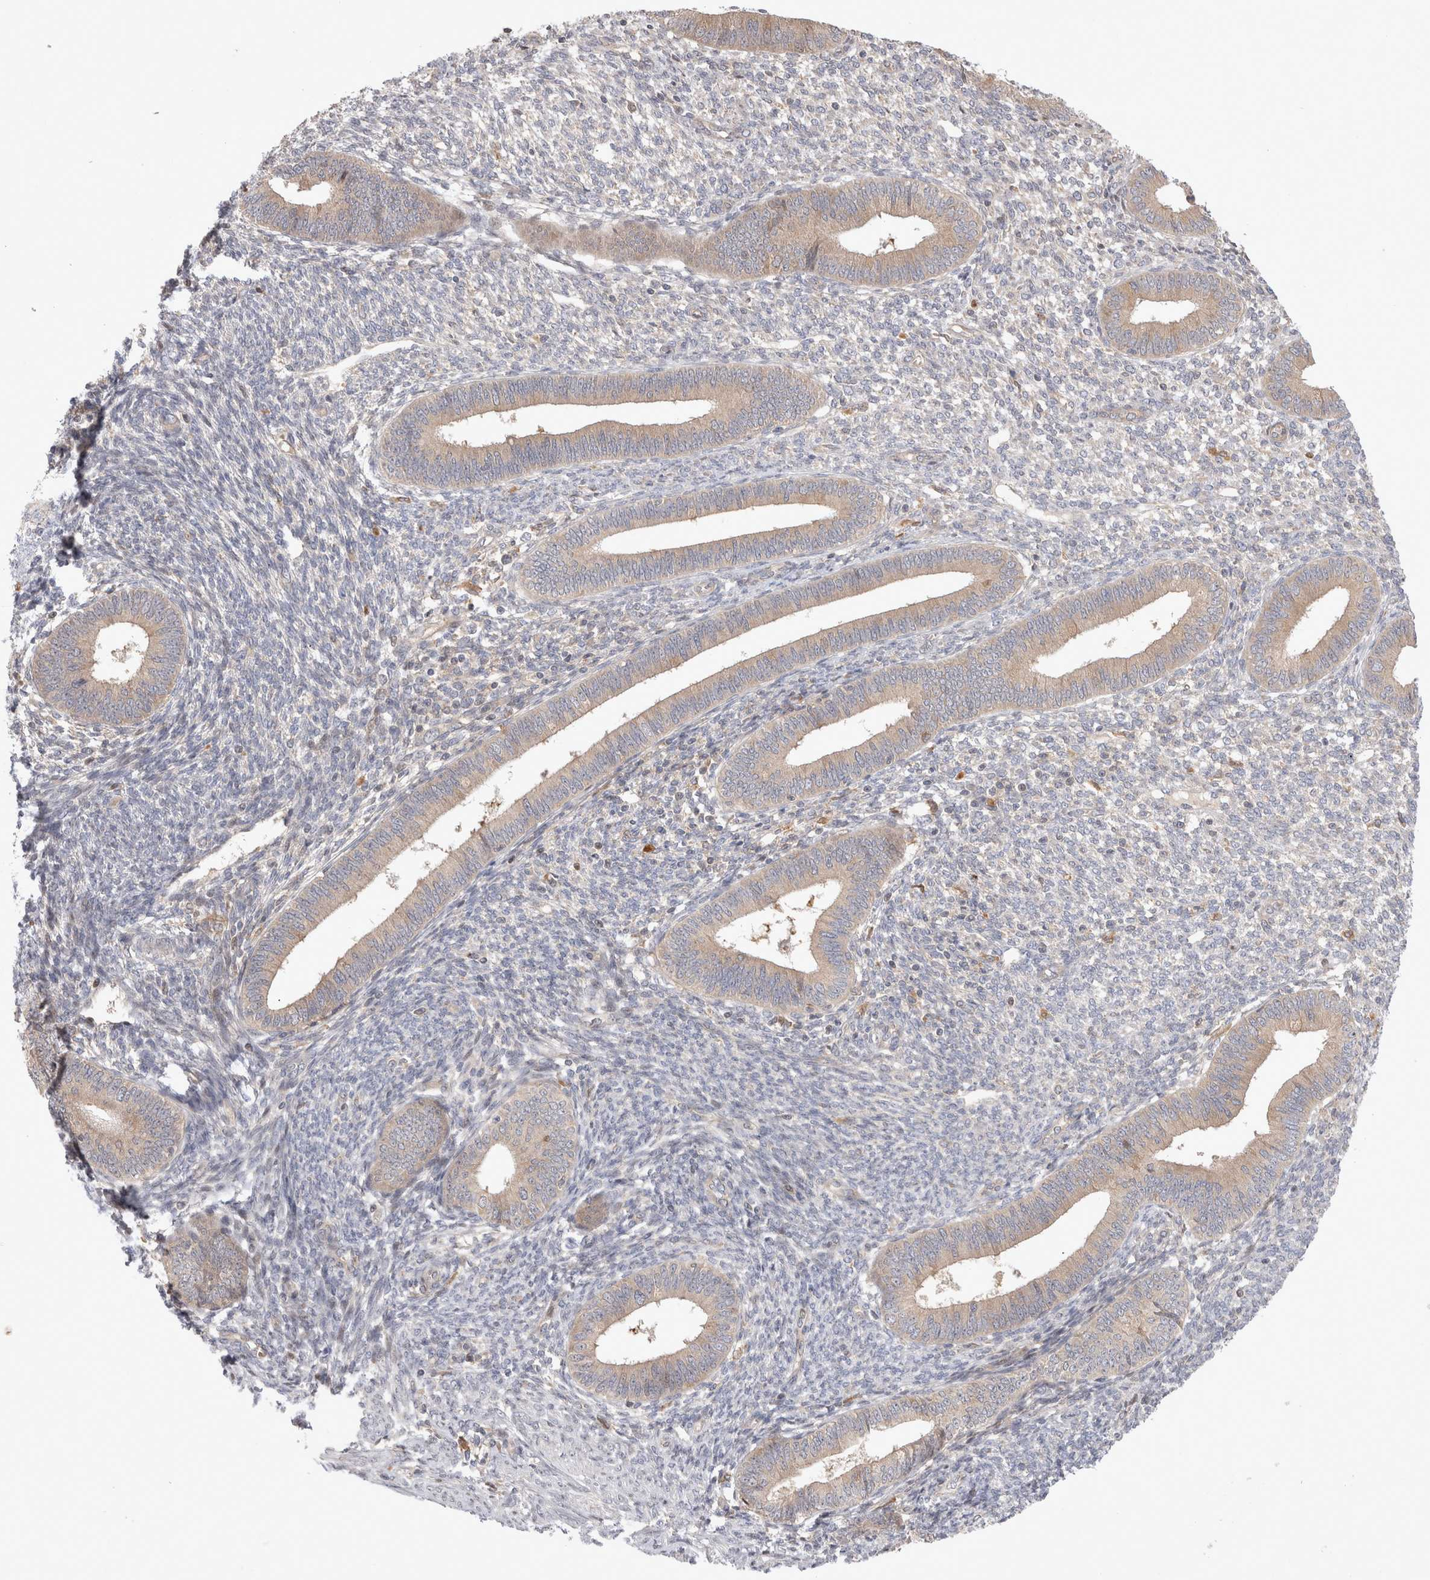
{"staining": {"intensity": "negative", "quantity": "none", "location": "none"}, "tissue": "endometrium", "cell_type": "Cells in endometrial stroma", "image_type": "normal", "snomed": [{"axis": "morphology", "description": "Normal tissue, NOS"}, {"axis": "topography", "description": "Endometrium"}], "caption": "Immunohistochemical staining of normal endometrium demonstrates no significant expression in cells in endometrial stroma.", "gene": "HTT", "patient": {"sex": "female", "age": 46}}